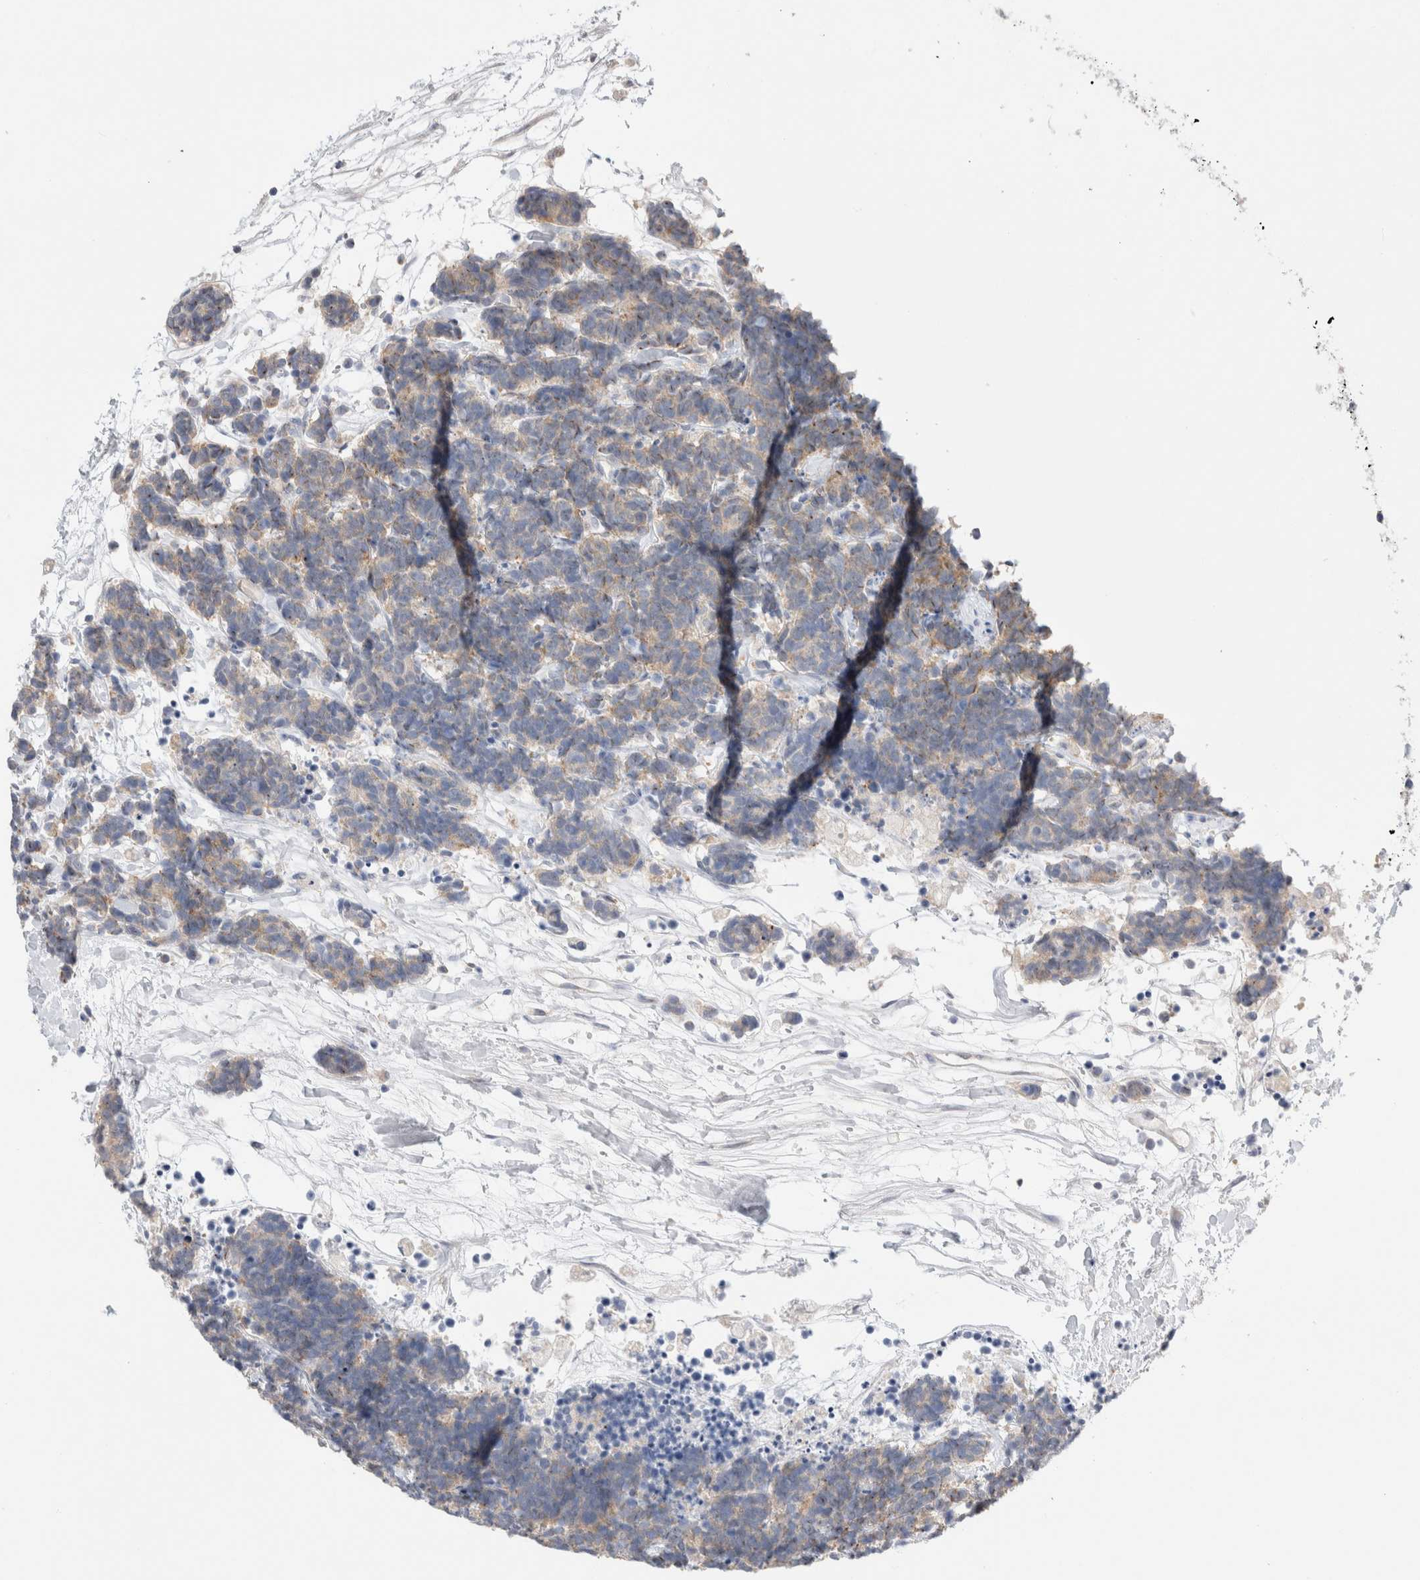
{"staining": {"intensity": "weak", "quantity": "<25%", "location": "cytoplasmic/membranous"}, "tissue": "carcinoid", "cell_type": "Tumor cells", "image_type": "cancer", "snomed": [{"axis": "morphology", "description": "Carcinoma, NOS"}, {"axis": "morphology", "description": "Carcinoid, malignant, NOS"}, {"axis": "topography", "description": "Urinary bladder"}], "caption": "Immunohistochemistry (IHC) photomicrograph of human carcinoid (malignant) stained for a protein (brown), which shows no staining in tumor cells. The staining was performed using DAB to visualize the protein expression in brown, while the nuclei were stained in blue with hematoxylin (Magnification: 20x).", "gene": "ZNF23", "patient": {"sex": "male", "age": 57}}